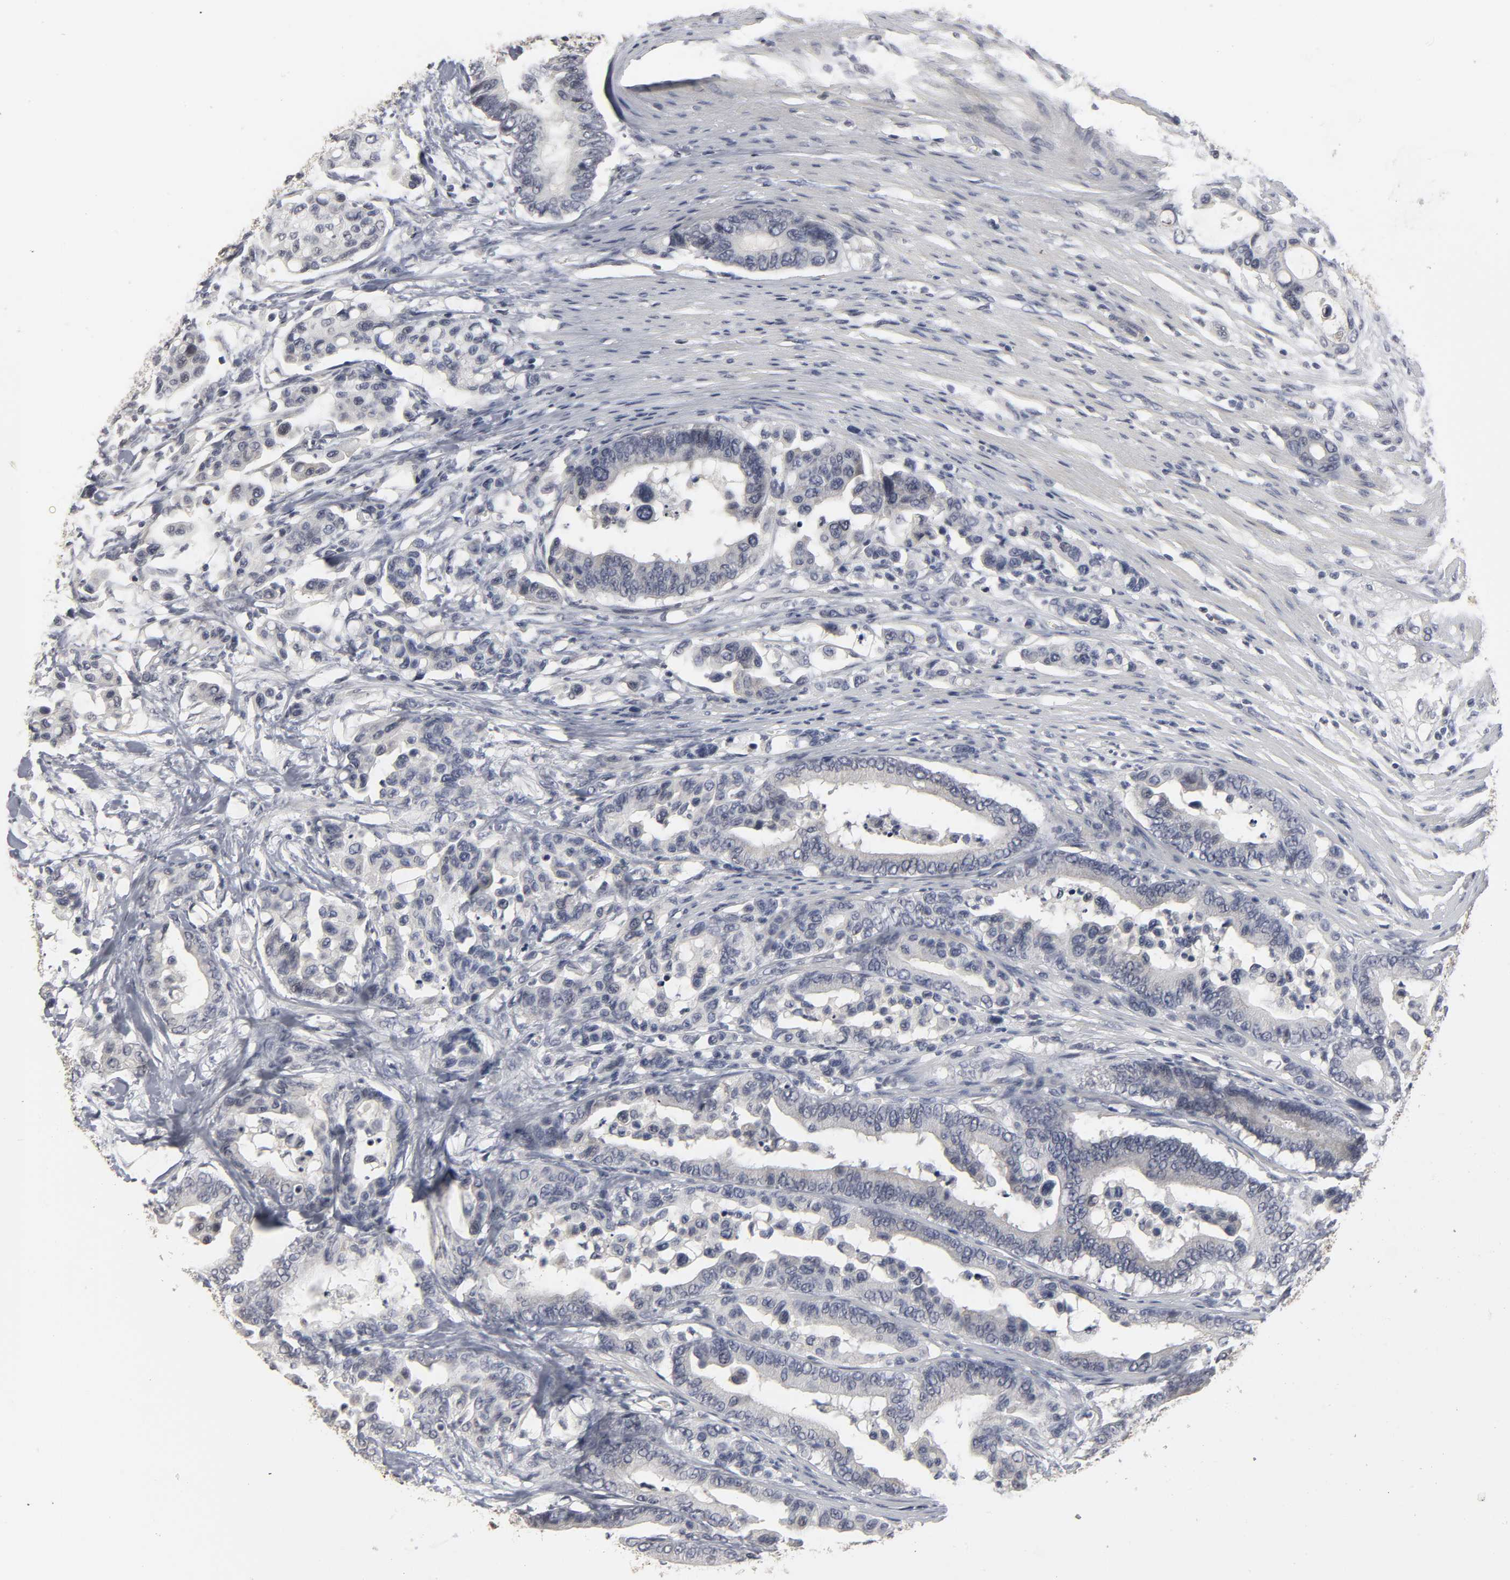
{"staining": {"intensity": "negative", "quantity": "none", "location": "none"}, "tissue": "colorectal cancer", "cell_type": "Tumor cells", "image_type": "cancer", "snomed": [{"axis": "morphology", "description": "Normal tissue, NOS"}, {"axis": "morphology", "description": "Adenocarcinoma, NOS"}, {"axis": "topography", "description": "Colon"}], "caption": "This is a micrograph of IHC staining of colorectal adenocarcinoma, which shows no positivity in tumor cells. The staining is performed using DAB (3,3'-diaminobenzidine) brown chromogen with nuclei counter-stained in using hematoxylin.", "gene": "TCAP", "patient": {"sex": "male", "age": 82}}